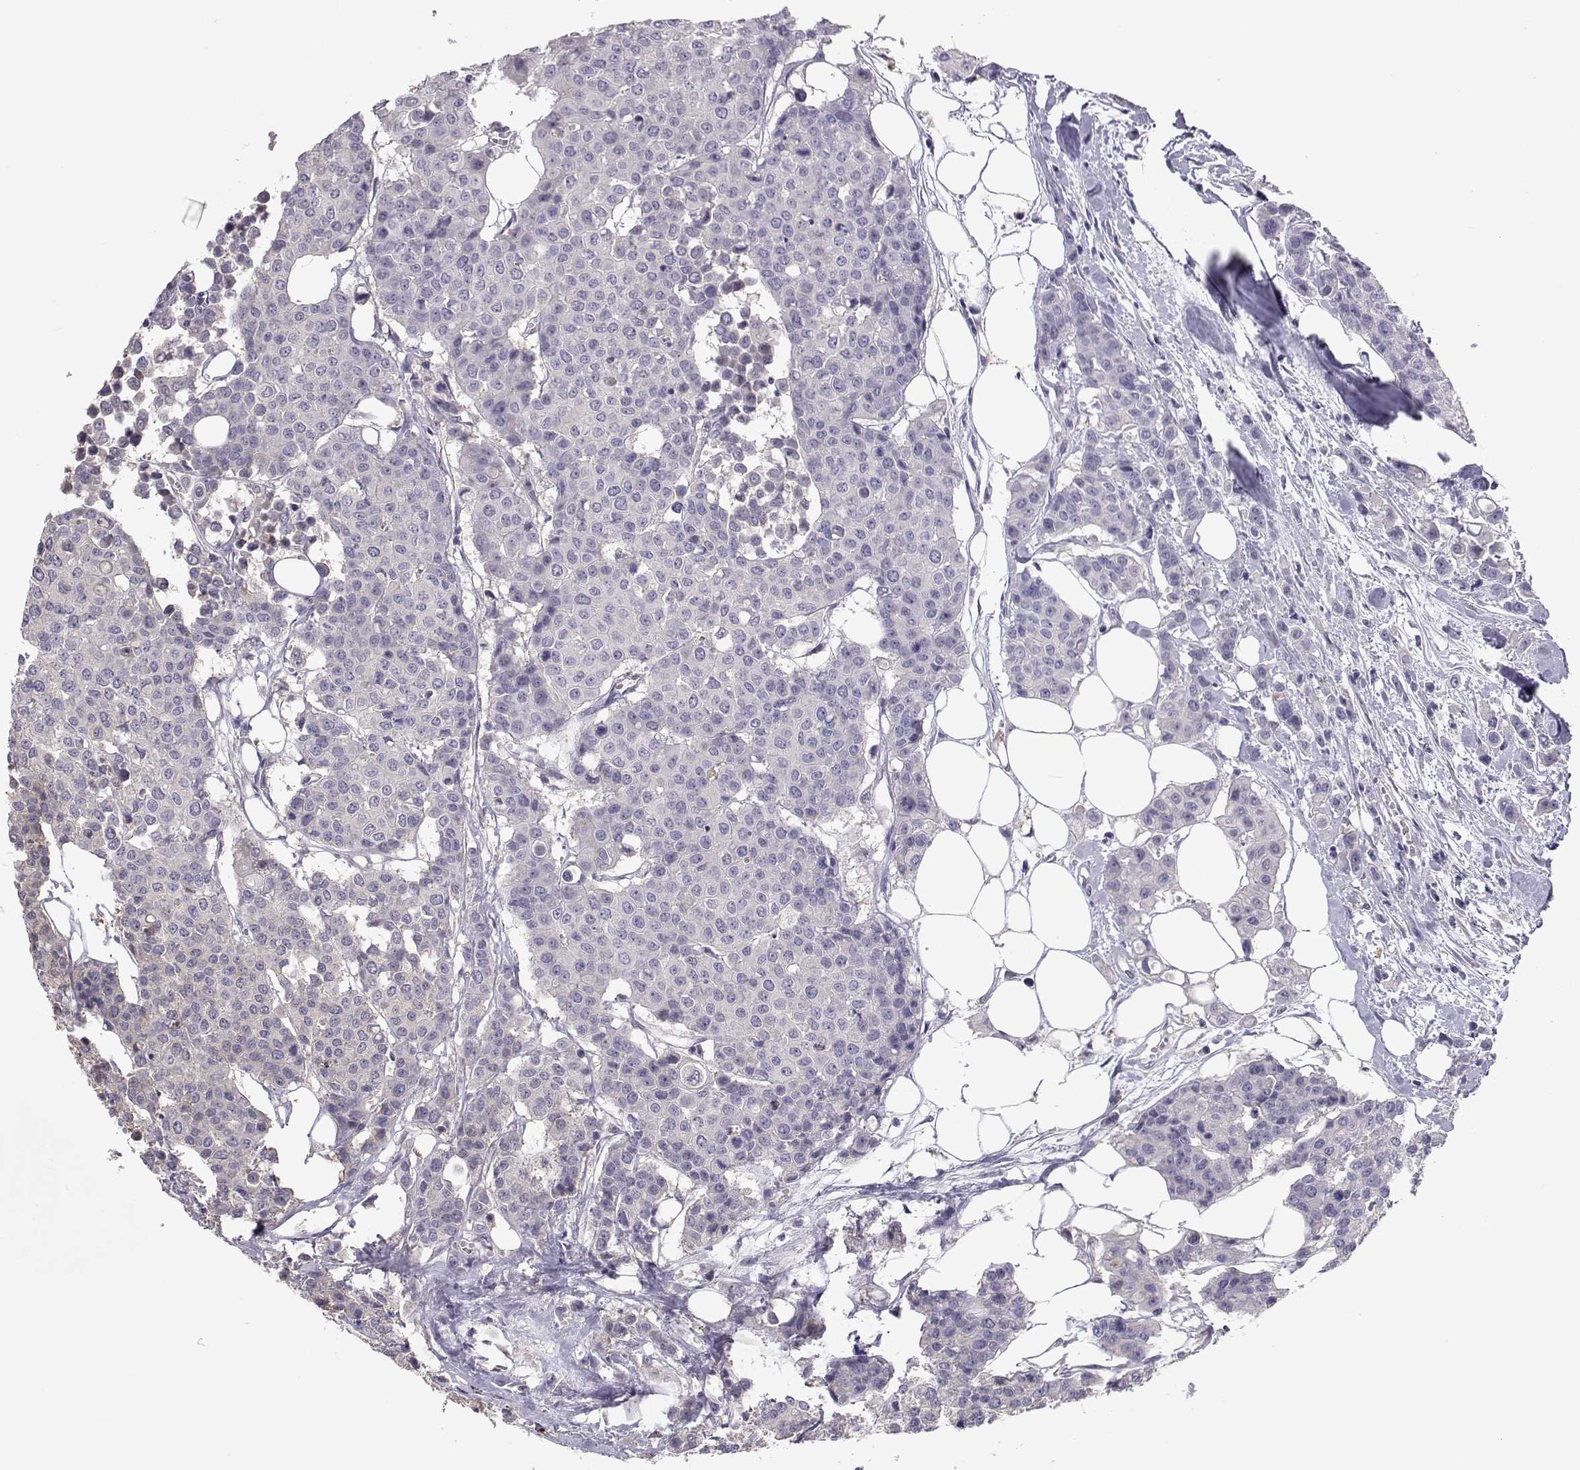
{"staining": {"intensity": "negative", "quantity": "none", "location": "none"}, "tissue": "carcinoid", "cell_type": "Tumor cells", "image_type": "cancer", "snomed": [{"axis": "morphology", "description": "Carcinoid, malignant, NOS"}, {"axis": "topography", "description": "Colon"}], "caption": "Immunohistochemical staining of carcinoid exhibits no significant expression in tumor cells.", "gene": "NCAM2", "patient": {"sex": "male", "age": 81}}